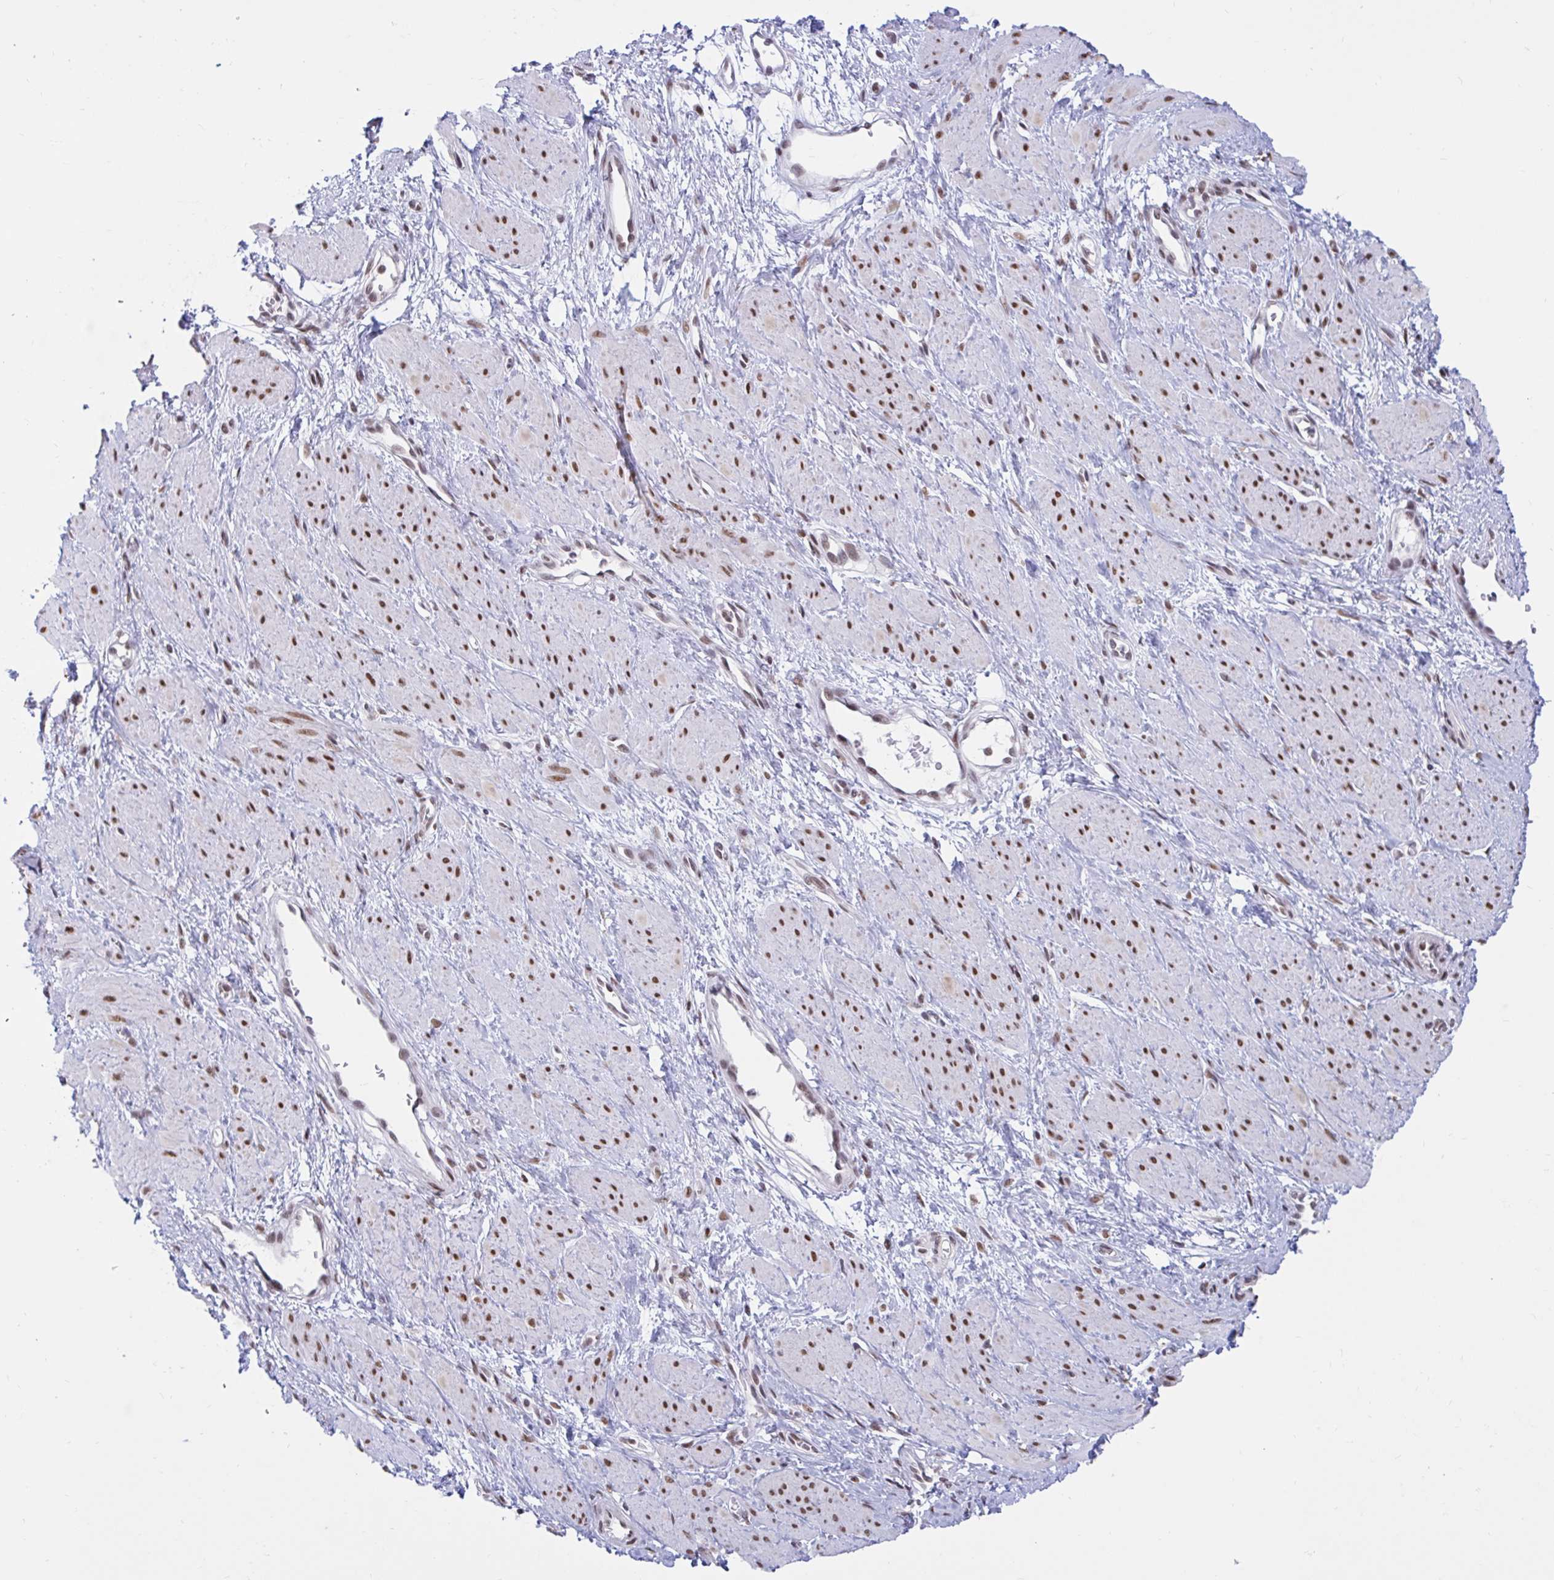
{"staining": {"intensity": "moderate", "quantity": "25%-75%", "location": "nuclear"}, "tissue": "smooth muscle", "cell_type": "Smooth muscle cells", "image_type": "normal", "snomed": [{"axis": "morphology", "description": "Normal tissue, NOS"}, {"axis": "topography", "description": "Smooth muscle"}, {"axis": "topography", "description": "Uterus"}], "caption": "Brown immunohistochemical staining in benign human smooth muscle displays moderate nuclear expression in about 25%-75% of smooth muscle cells.", "gene": "PHF10", "patient": {"sex": "female", "age": 39}}